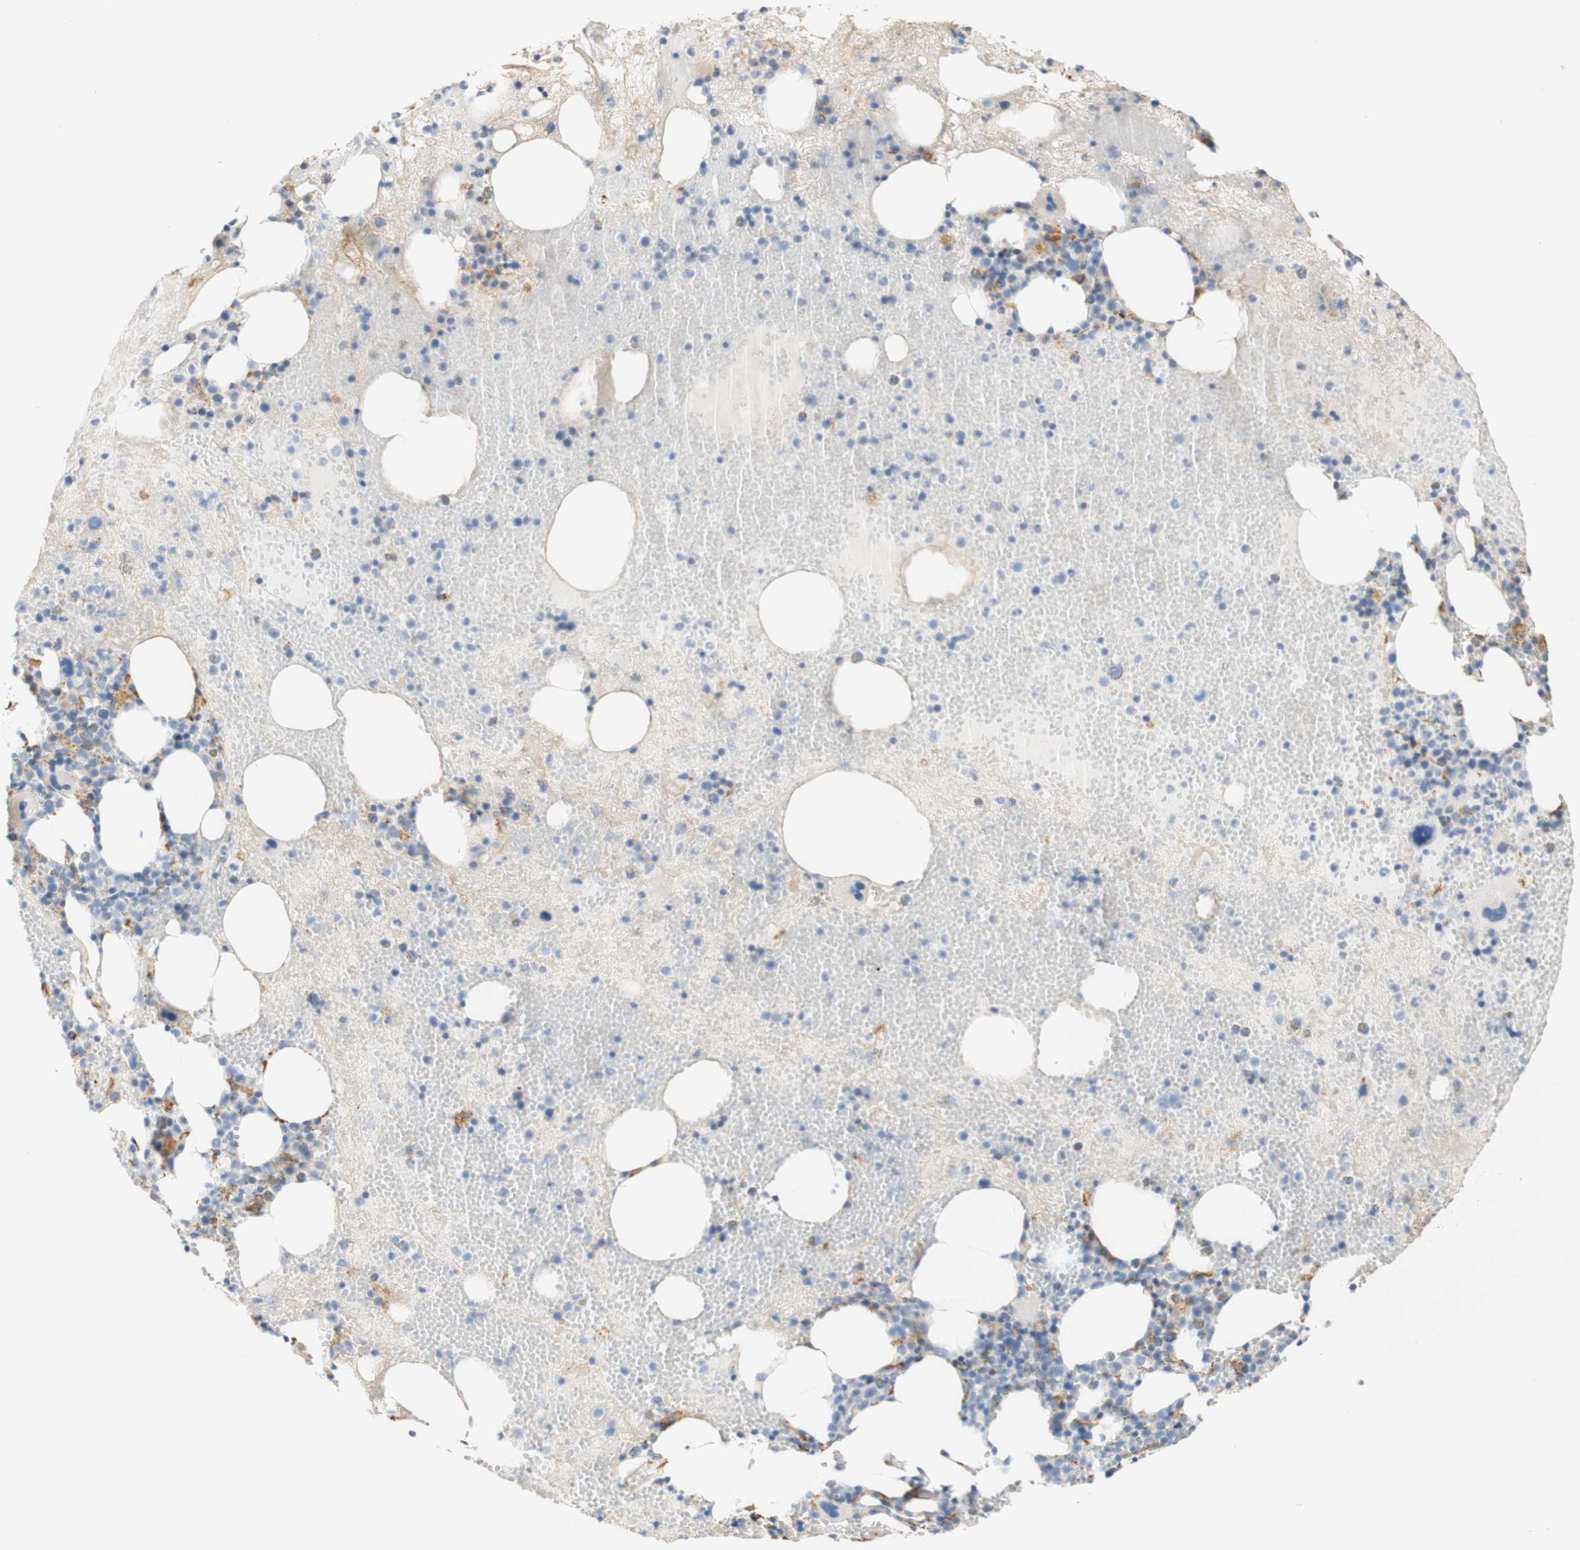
{"staining": {"intensity": "weak", "quantity": ">75%", "location": "cytoplasmic/membranous"}, "tissue": "bone marrow", "cell_type": "Hematopoietic cells", "image_type": "normal", "snomed": [{"axis": "morphology", "description": "Normal tissue, NOS"}, {"axis": "morphology", "description": "Inflammation, NOS"}, {"axis": "topography", "description": "Bone marrow"}], "caption": "Weak cytoplasmic/membranous expression for a protein is identified in approximately >75% of hematopoietic cells of normal bone marrow using immunohistochemistry.", "gene": "FCGRT", "patient": {"sex": "male", "age": 43}}